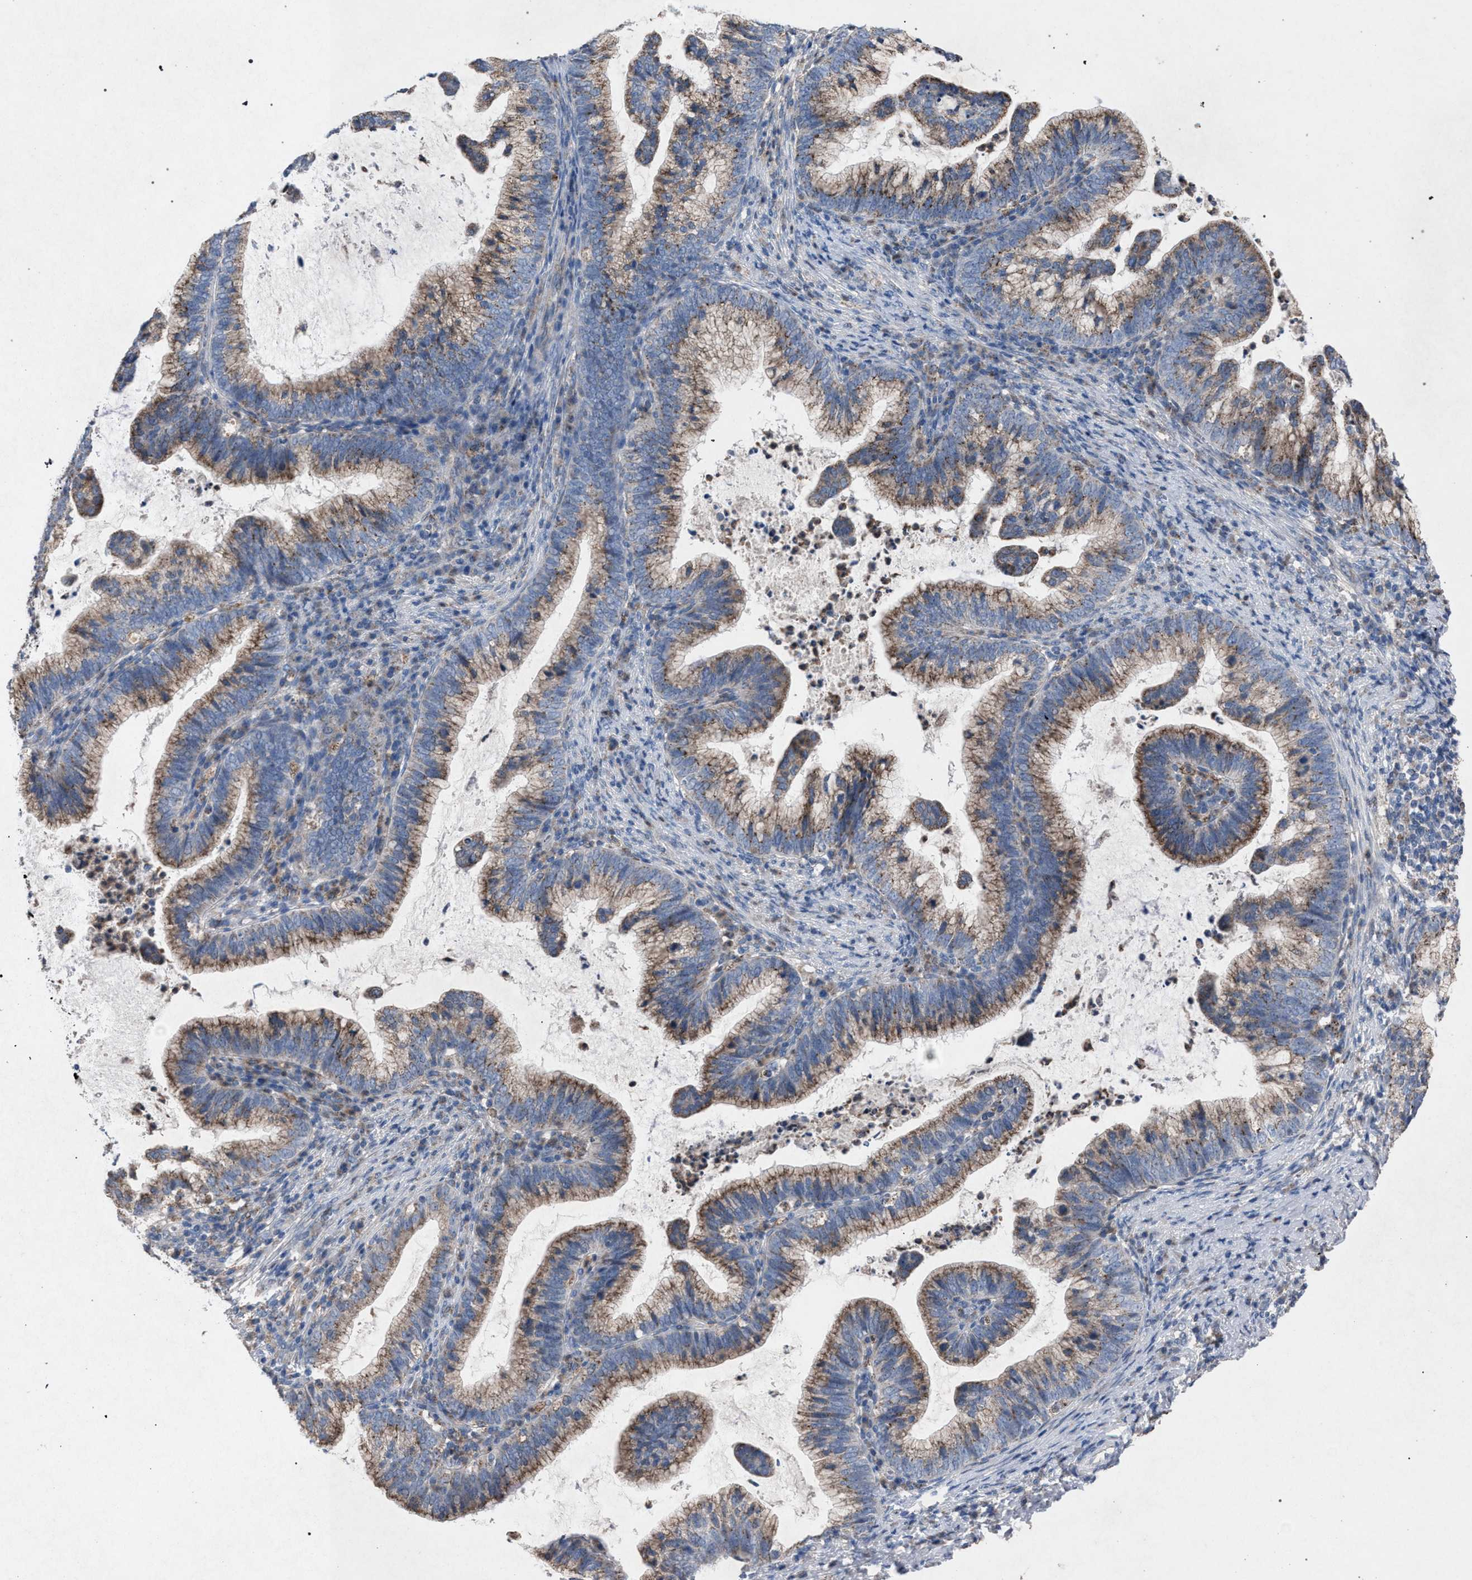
{"staining": {"intensity": "moderate", "quantity": ">75%", "location": "cytoplasmic/membranous"}, "tissue": "cervical cancer", "cell_type": "Tumor cells", "image_type": "cancer", "snomed": [{"axis": "morphology", "description": "Adenocarcinoma, NOS"}, {"axis": "topography", "description": "Cervix"}], "caption": "Human cervical cancer stained with a brown dye exhibits moderate cytoplasmic/membranous positive expression in approximately >75% of tumor cells.", "gene": "HSD17B4", "patient": {"sex": "female", "age": 36}}